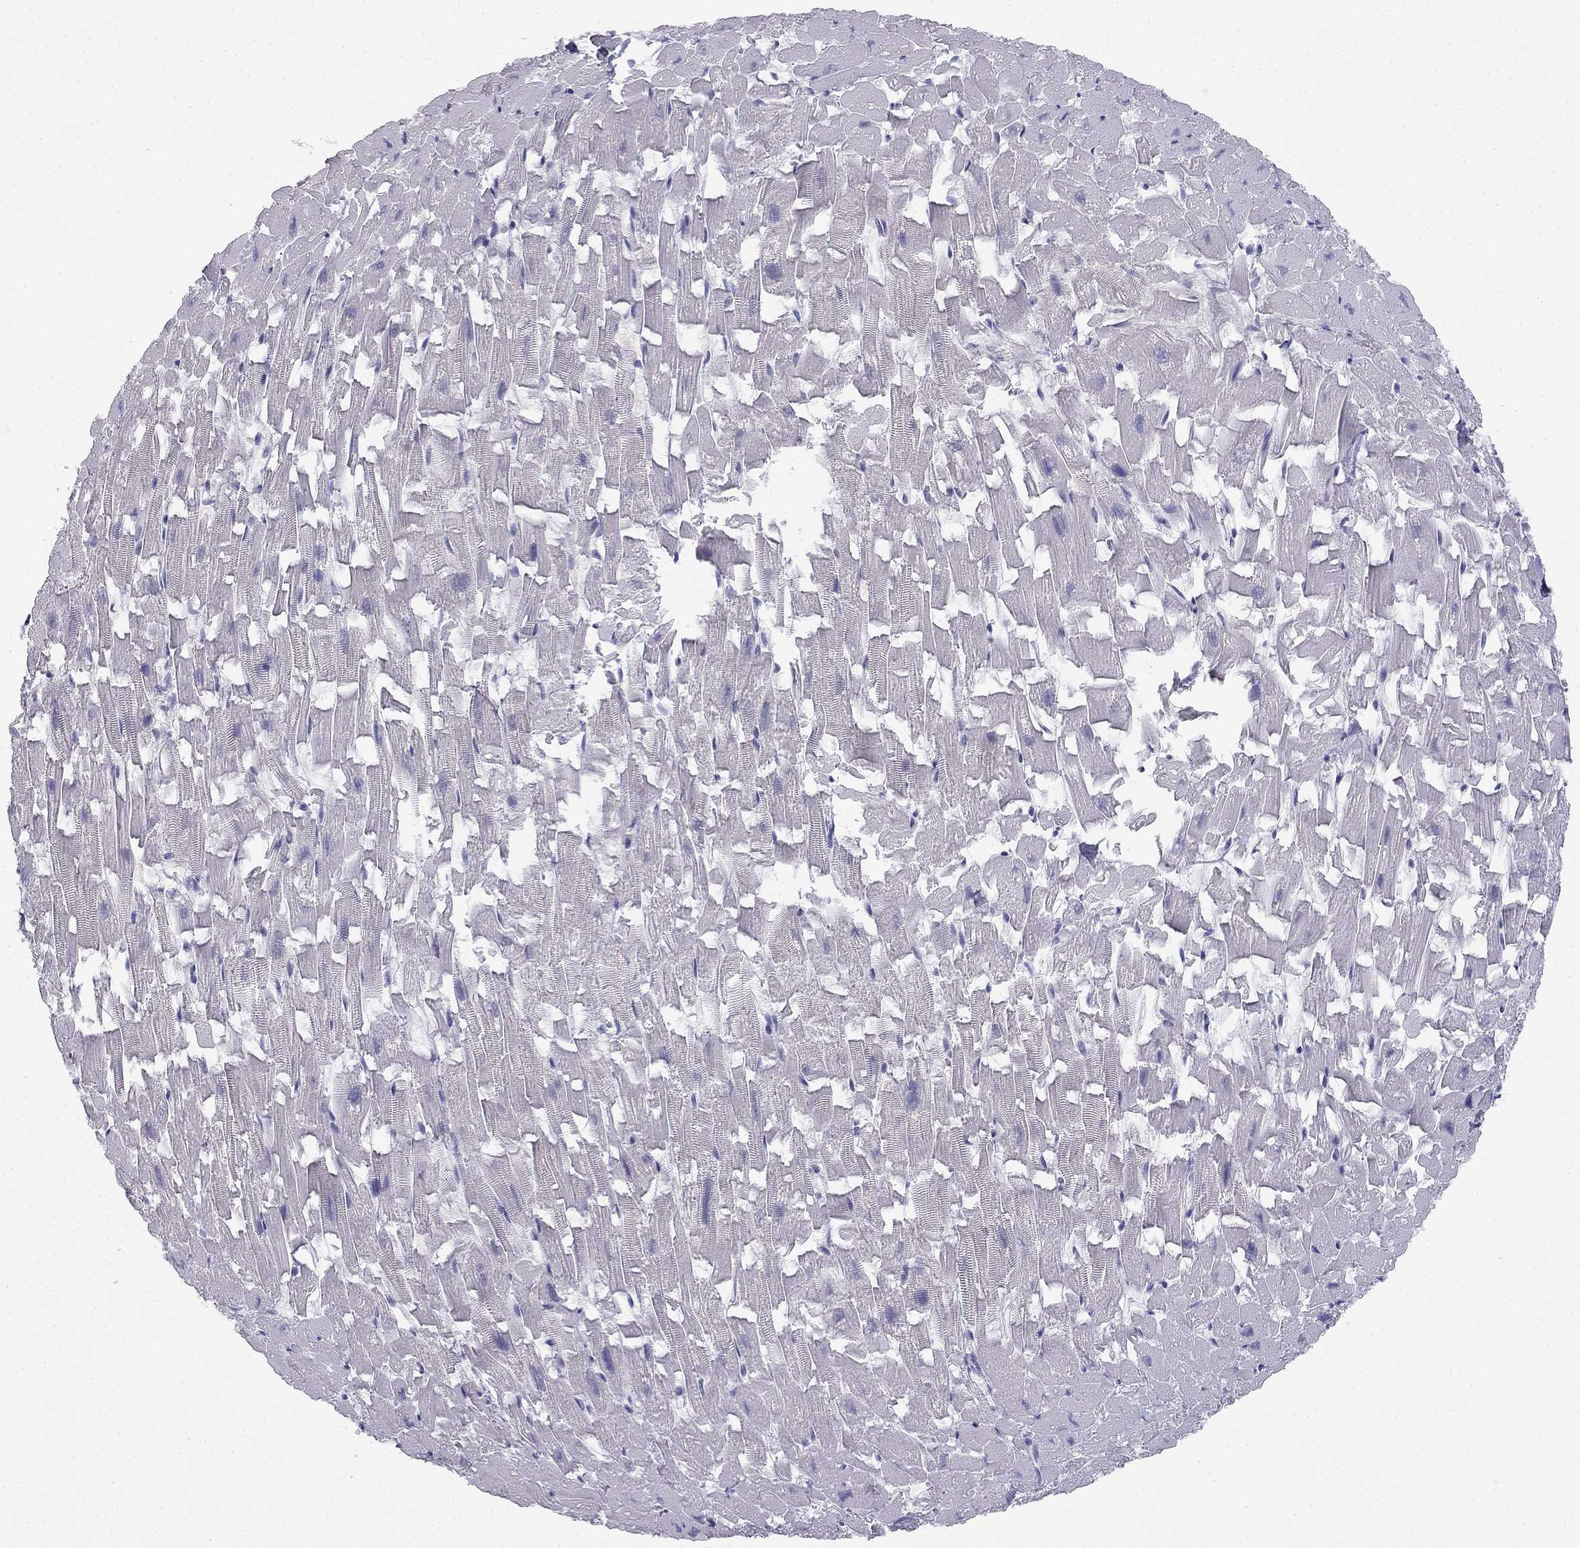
{"staining": {"intensity": "negative", "quantity": "none", "location": "none"}, "tissue": "heart muscle", "cell_type": "Cardiomyocytes", "image_type": "normal", "snomed": [{"axis": "morphology", "description": "Normal tissue, NOS"}, {"axis": "topography", "description": "Heart"}], "caption": "This photomicrograph is of unremarkable heart muscle stained with immunohistochemistry (IHC) to label a protein in brown with the nuclei are counter-stained blue. There is no staining in cardiomyocytes.", "gene": "C16orf89", "patient": {"sex": "female", "age": 64}}